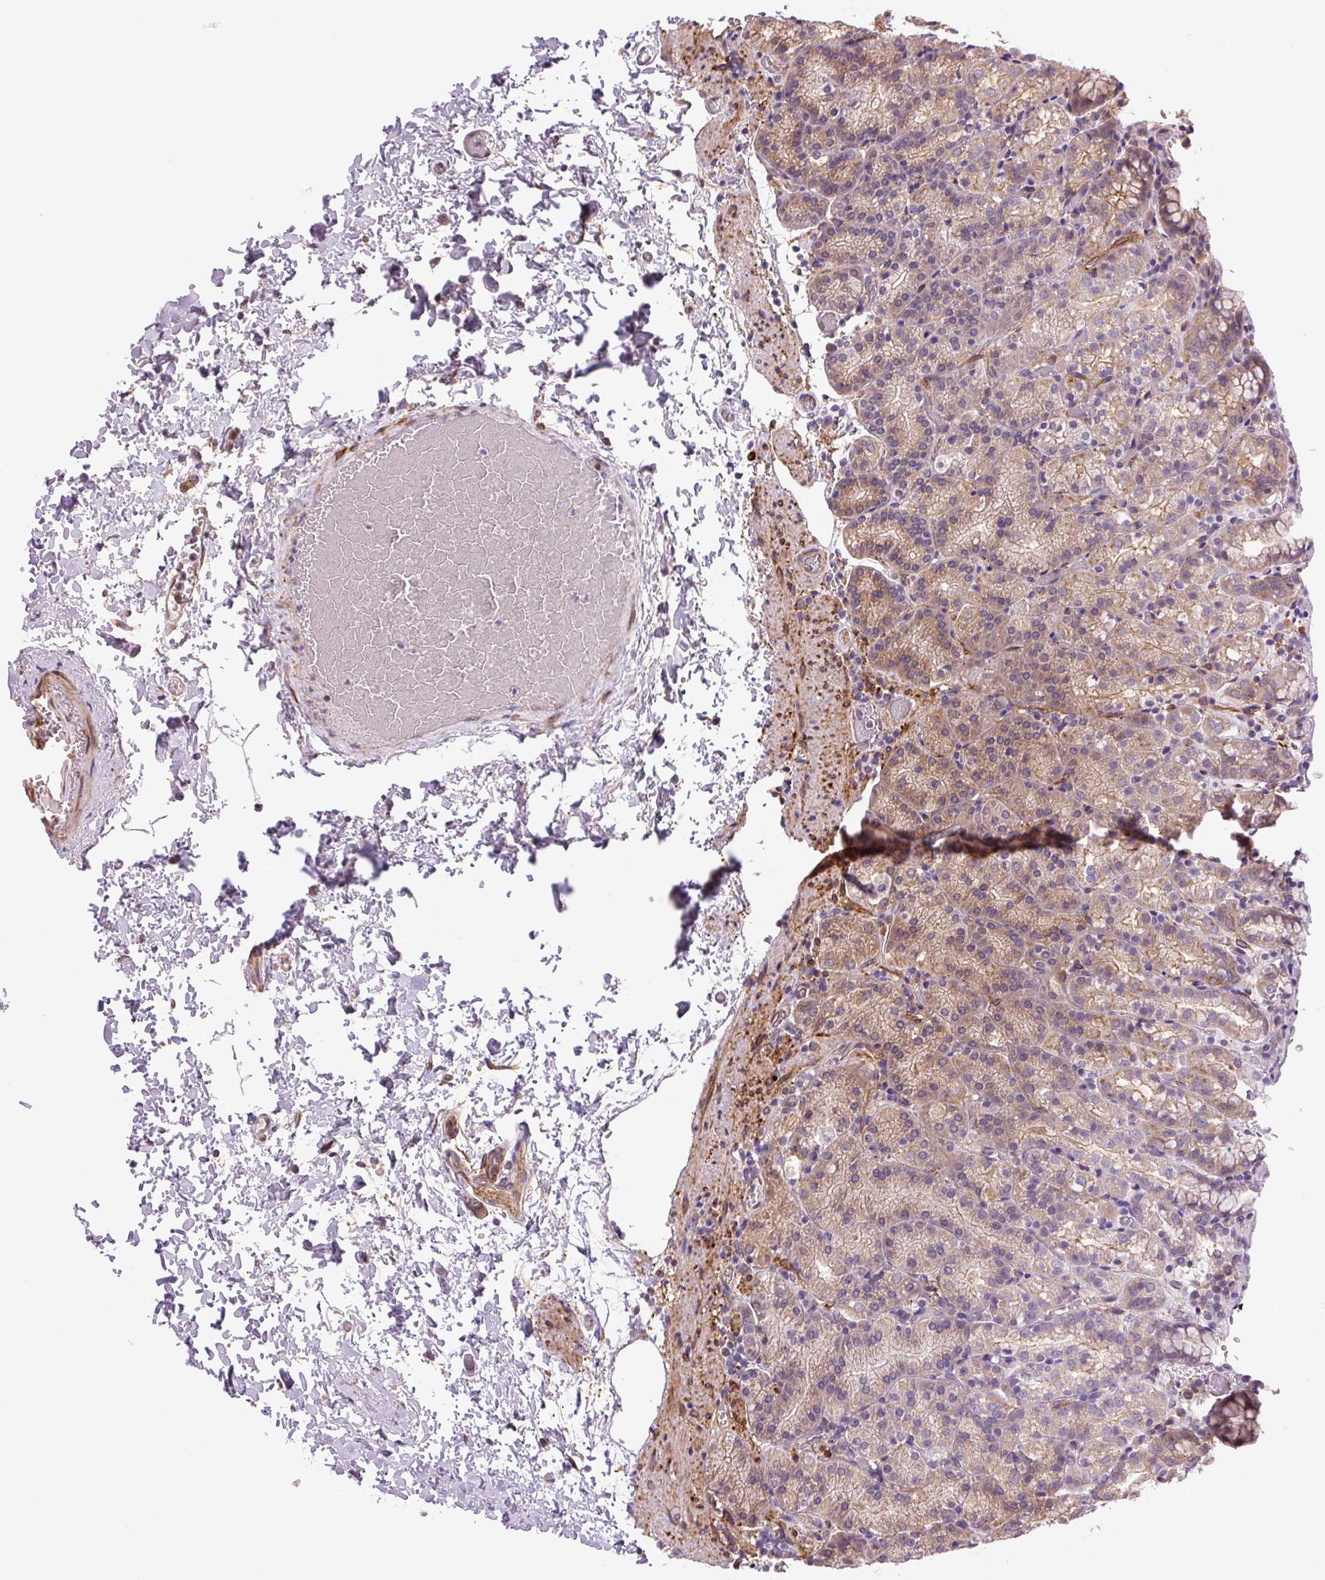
{"staining": {"intensity": "moderate", "quantity": "<25%", "location": "cytoplasmic/membranous"}, "tissue": "stomach", "cell_type": "Glandular cells", "image_type": "normal", "snomed": [{"axis": "morphology", "description": "Normal tissue, NOS"}, {"axis": "topography", "description": "Stomach, upper"}], "caption": "Moderate cytoplasmic/membranous positivity for a protein is present in approximately <25% of glandular cells of unremarkable stomach using immunohistochemistry (IHC).", "gene": "SEPTIN10", "patient": {"sex": "female", "age": 81}}